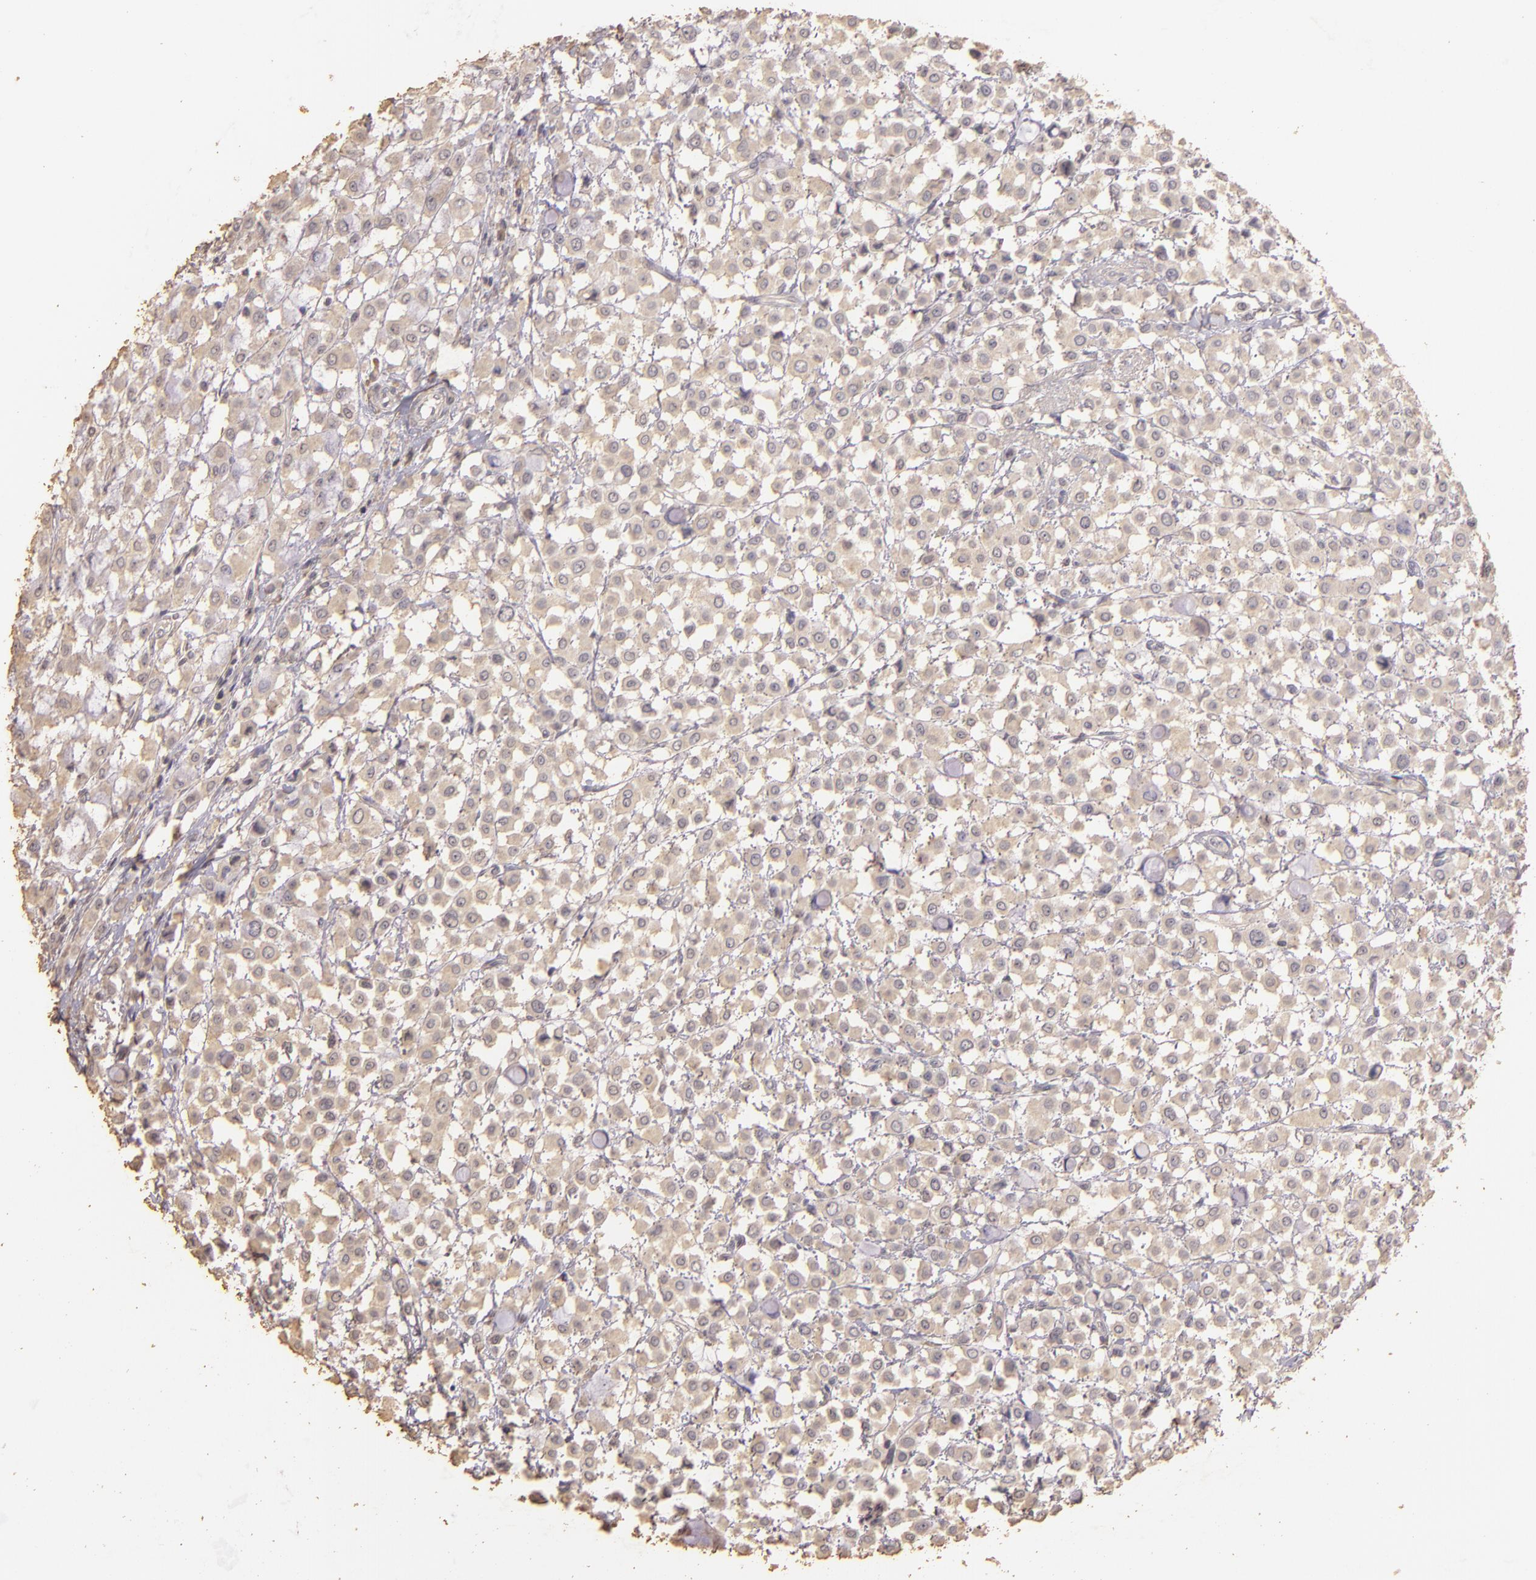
{"staining": {"intensity": "weak", "quantity": ">75%", "location": "cytoplasmic/membranous"}, "tissue": "breast cancer", "cell_type": "Tumor cells", "image_type": "cancer", "snomed": [{"axis": "morphology", "description": "Lobular carcinoma"}, {"axis": "topography", "description": "Breast"}], "caption": "An image of lobular carcinoma (breast) stained for a protein demonstrates weak cytoplasmic/membranous brown staining in tumor cells.", "gene": "BCL2L13", "patient": {"sex": "female", "age": 85}}